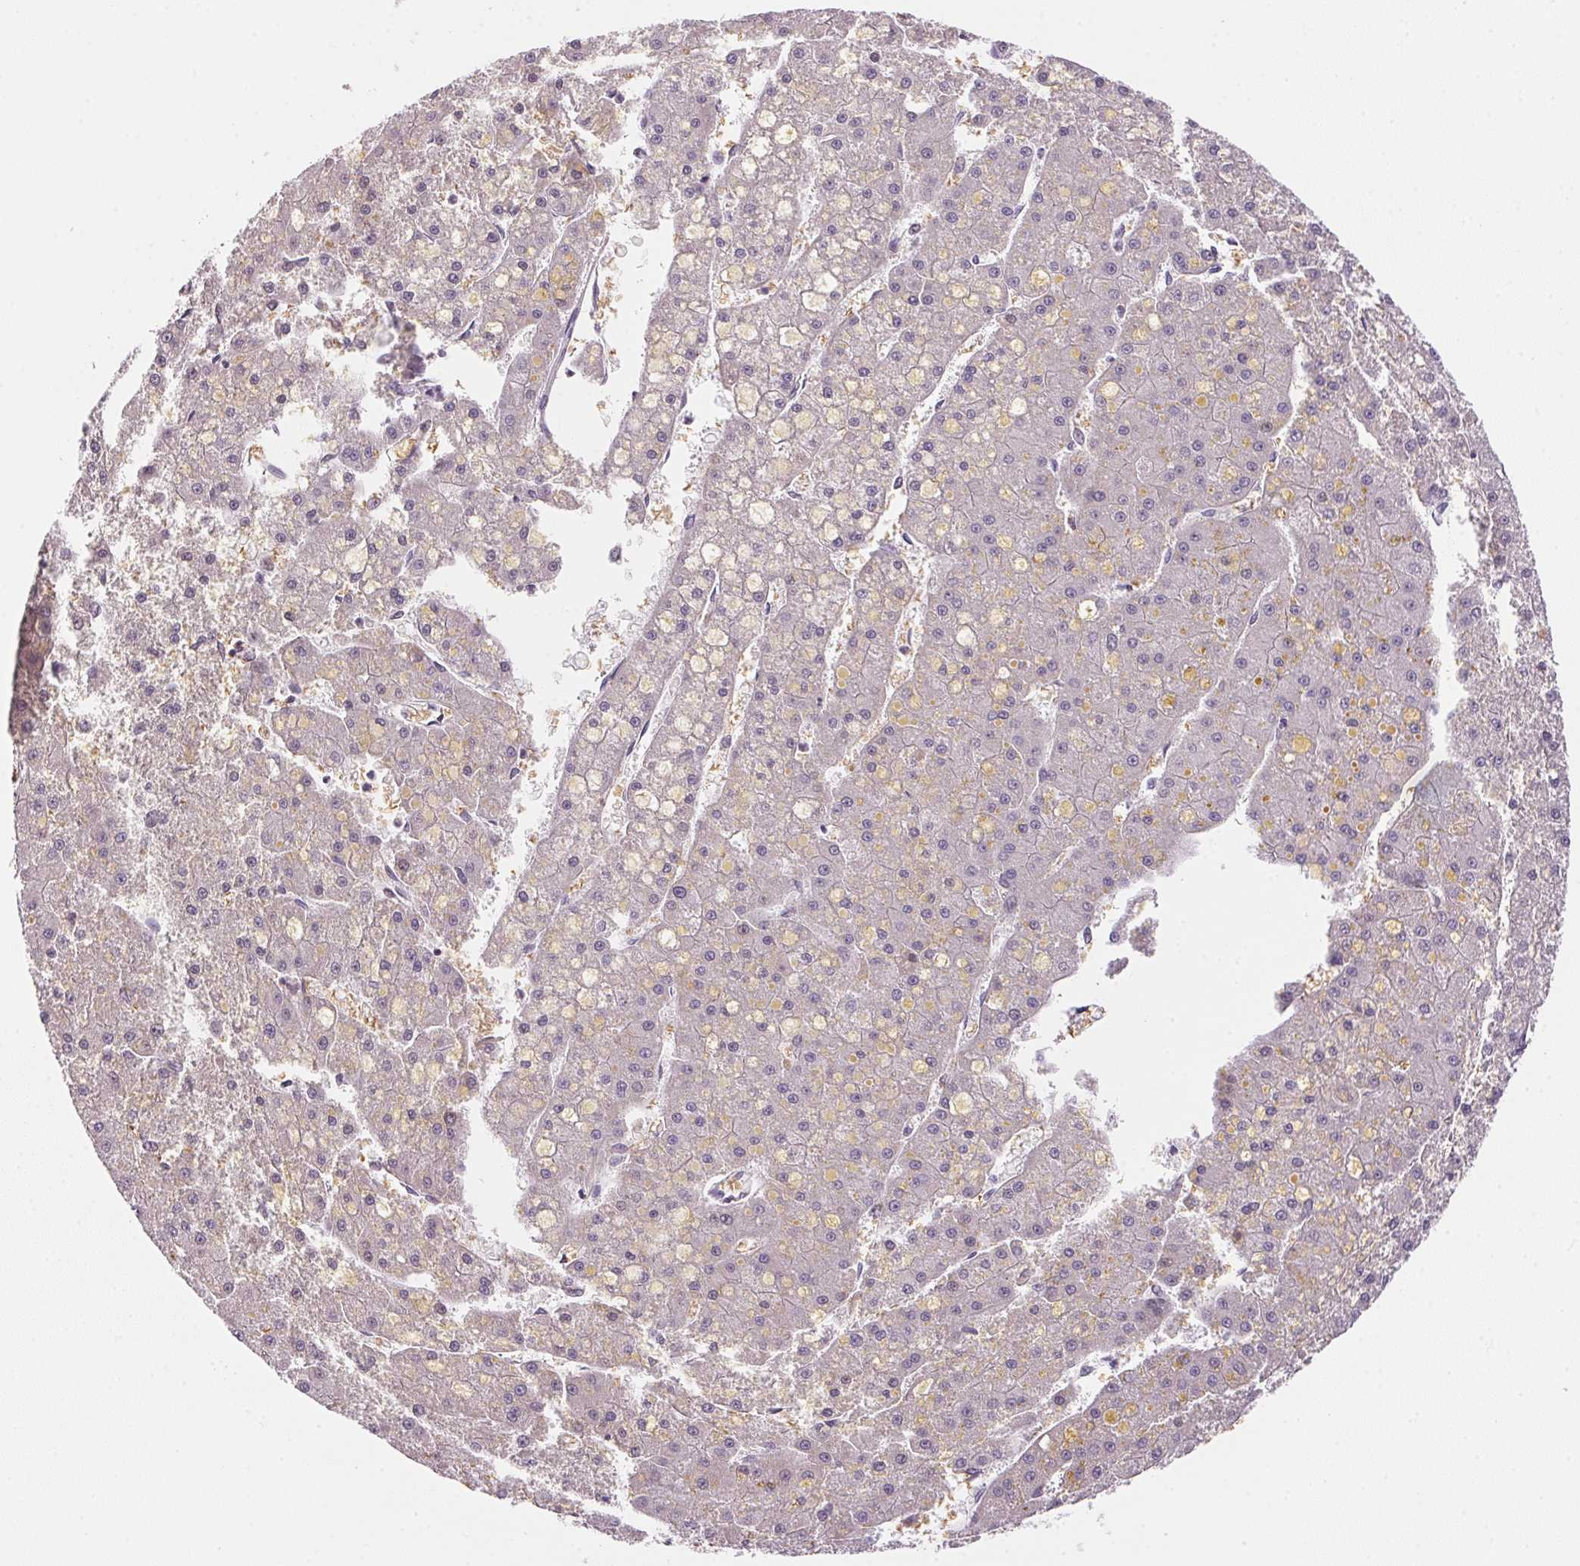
{"staining": {"intensity": "negative", "quantity": "none", "location": "none"}, "tissue": "liver cancer", "cell_type": "Tumor cells", "image_type": "cancer", "snomed": [{"axis": "morphology", "description": "Carcinoma, Hepatocellular, NOS"}, {"axis": "topography", "description": "Liver"}], "caption": "IHC image of liver hepatocellular carcinoma stained for a protein (brown), which displays no expression in tumor cells.", "gene": "METTL13", "patient": {"sex": "male", "age": 67}}